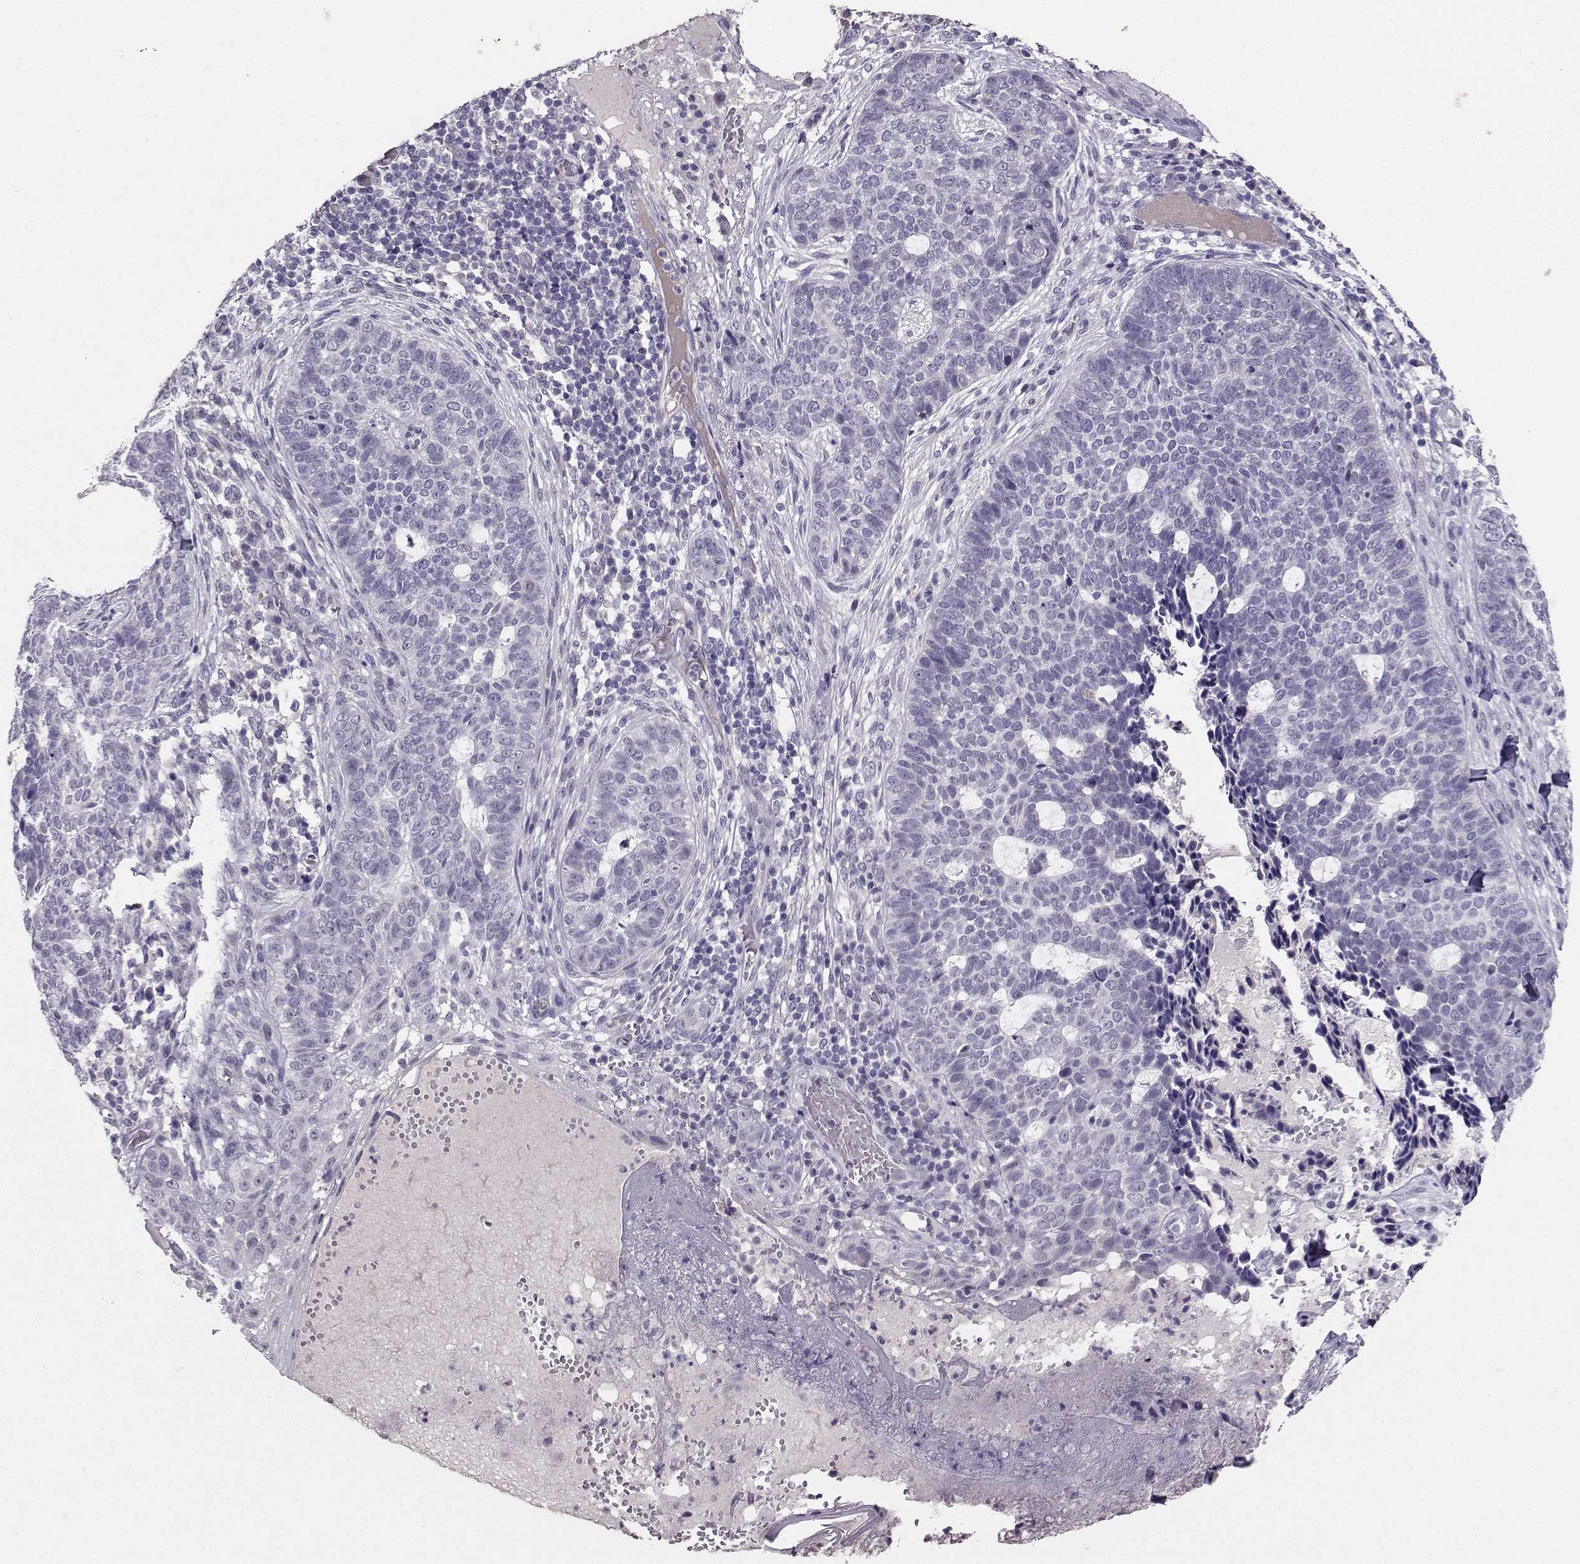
{"staining": {"intensity": "negative", "quantity": "none", "location": "none"}, "tissue": "skin cancer", "cell_type": "Tumor cells", "image_type": "cancer", "snomed": [{"axis": "morphology", "description": "Basal cell carcinoma"}, {"axis": "topography", "description": "Skin"}], "caption": "An IHC photomicrograph of basal cell carcinoma (skin) is shown. There is no staining in tumor cells of basal cell carcinoma (skin).", "gene": "CARTPT", "patient": {"sex": "female", "age": 69}}